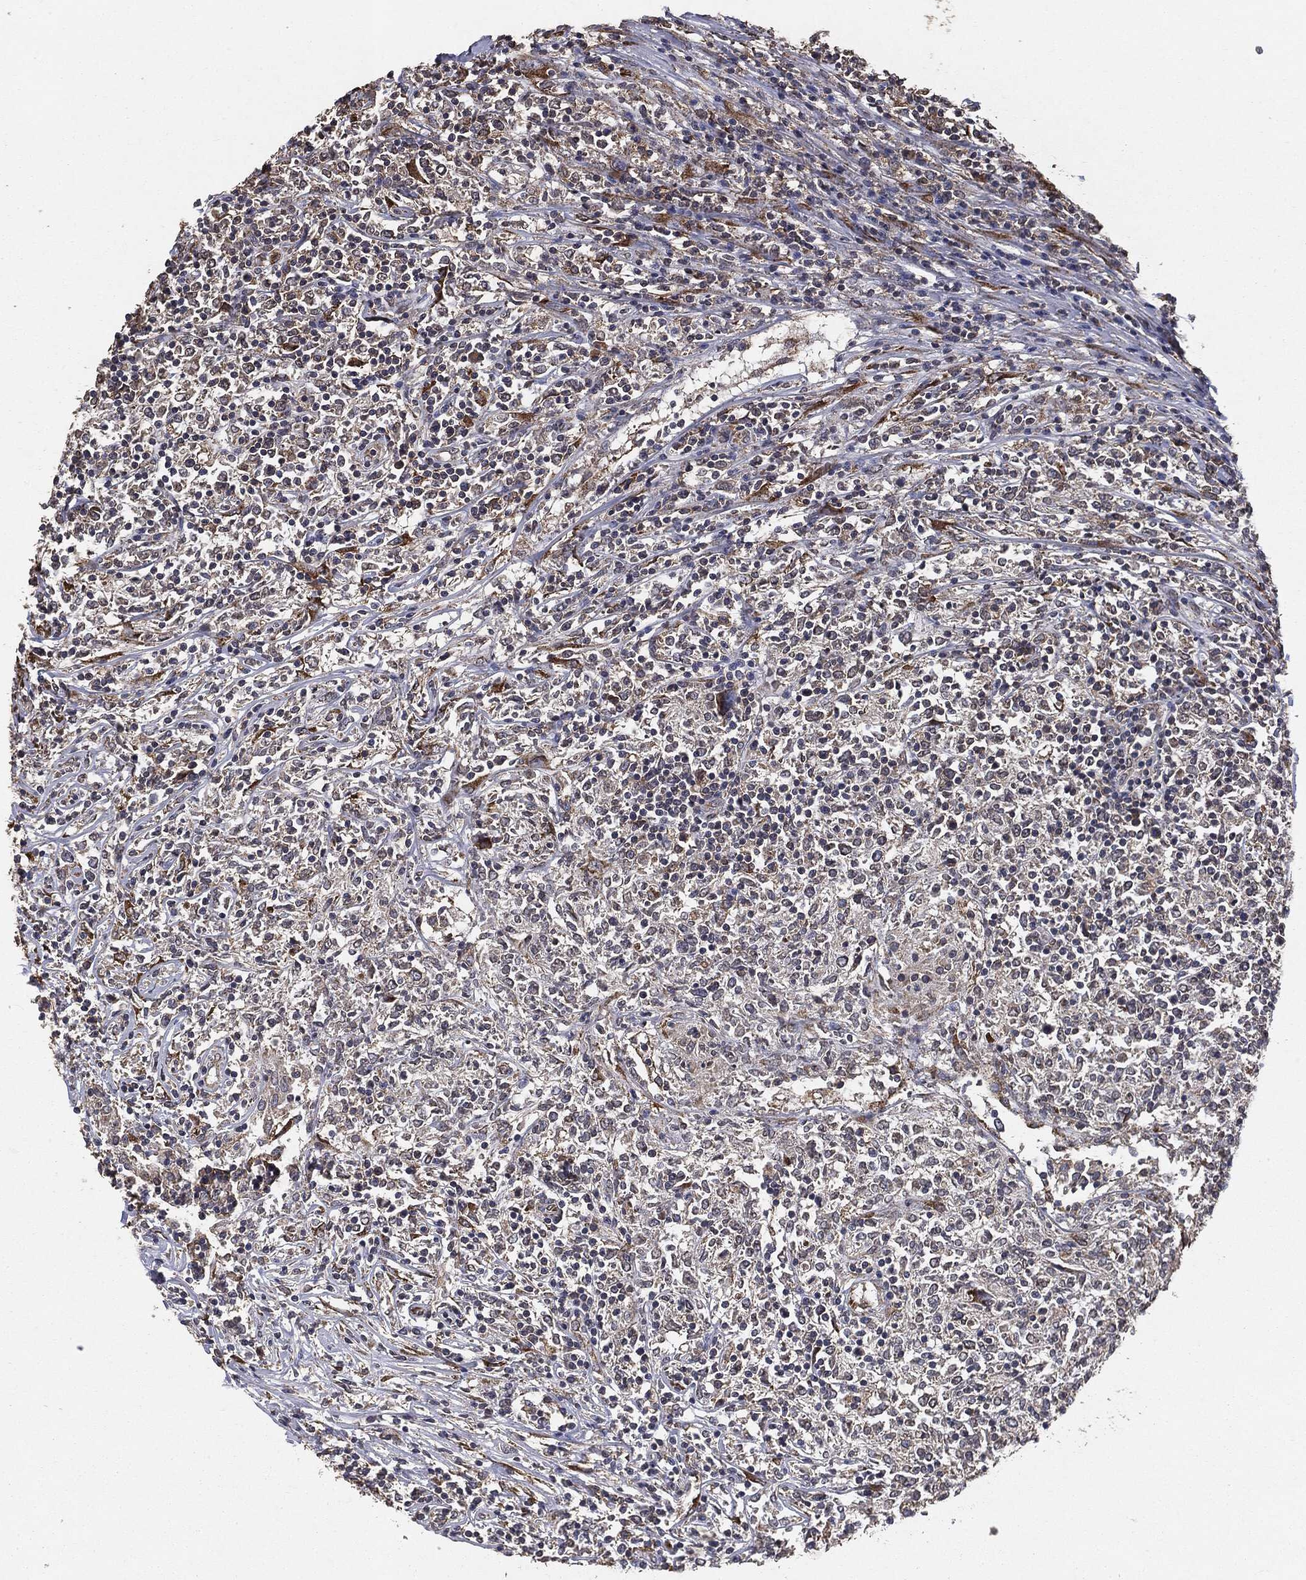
{"staining": {"intensity": "negative", "quantity": "none", "location": "none"}, "tissue": "lymphoma", "cell_type": "Tumor cells", "image_type": "cancer", "snomed": [{"axis": "morphology", "description": "Malignant lymphoma, non-Hodgkin's type, High grade"}, {"axis": "topography", "description": "Lymph node"}], "caption": "The image displays no significant positivity in tumor cells of malignant lymphoma, non-Hodgkin's type (high-grade). Brightfield microscopy of immunohistochemistry stained with DAB (3,3'-diaminobenzidine) (brown) and hematoxylin (blue), captured at high magnification.", "gene": "MTOR", "patient": {"sex": "female", "age": 84}}